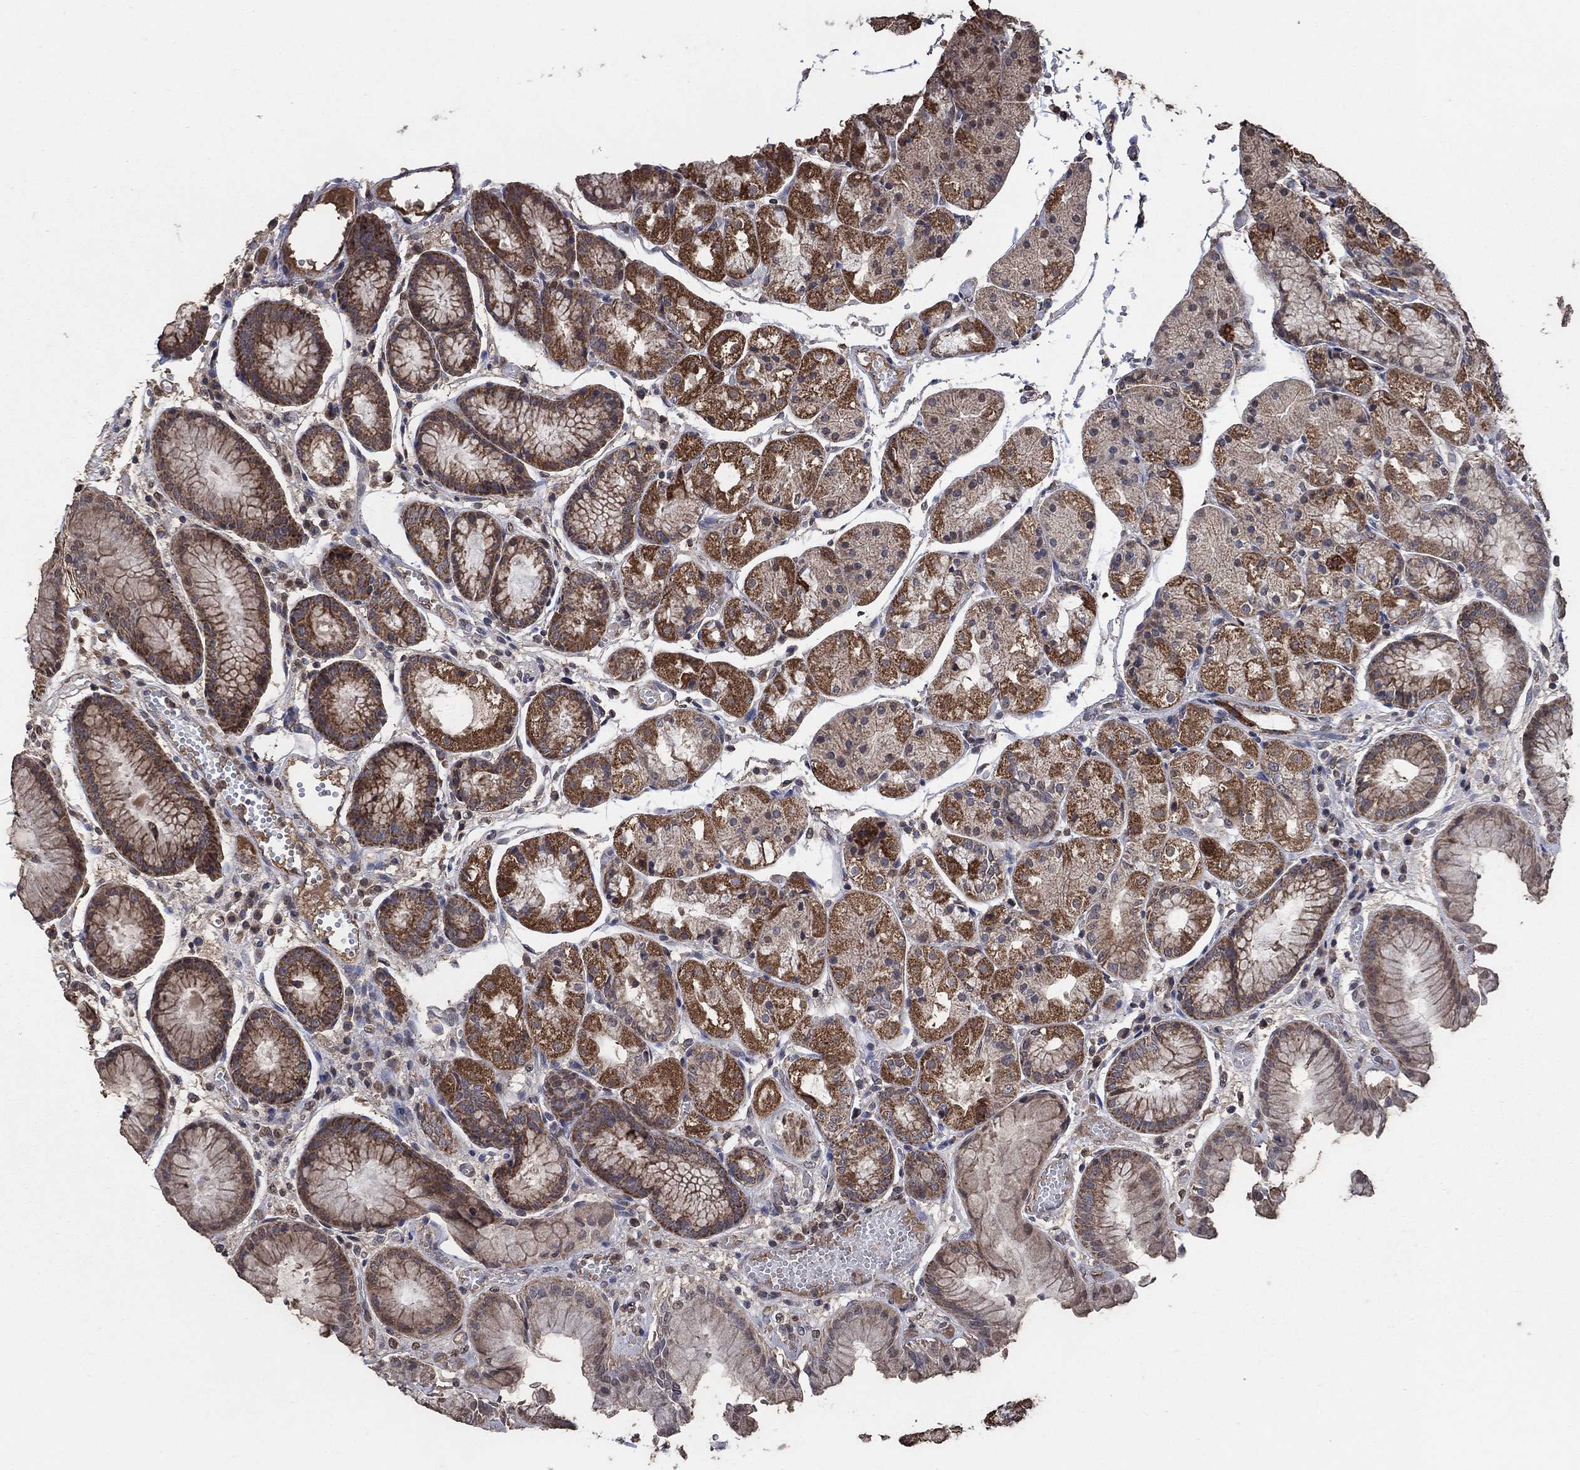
{"staining": {"intensity": "strong", "quantity": "<25%", "location": "cytoplasmic/membranous"}, "tissue": "stomach", "cell_type": "Glandular cells", "image_type": "normal", "snomed": [{"axis": "morphology", "description": "Normal tissue, NOS"}, {"axis": "topography", "description": "Stomach, upper"}], "caption": "Brown immunohistochemical staining in benign stomach shows strong cytoplasmic/membranous positivity in approximately <25% of glandular cells.", "gene": "MRPS24", "patient": {"sex": "male", "age": 72}}